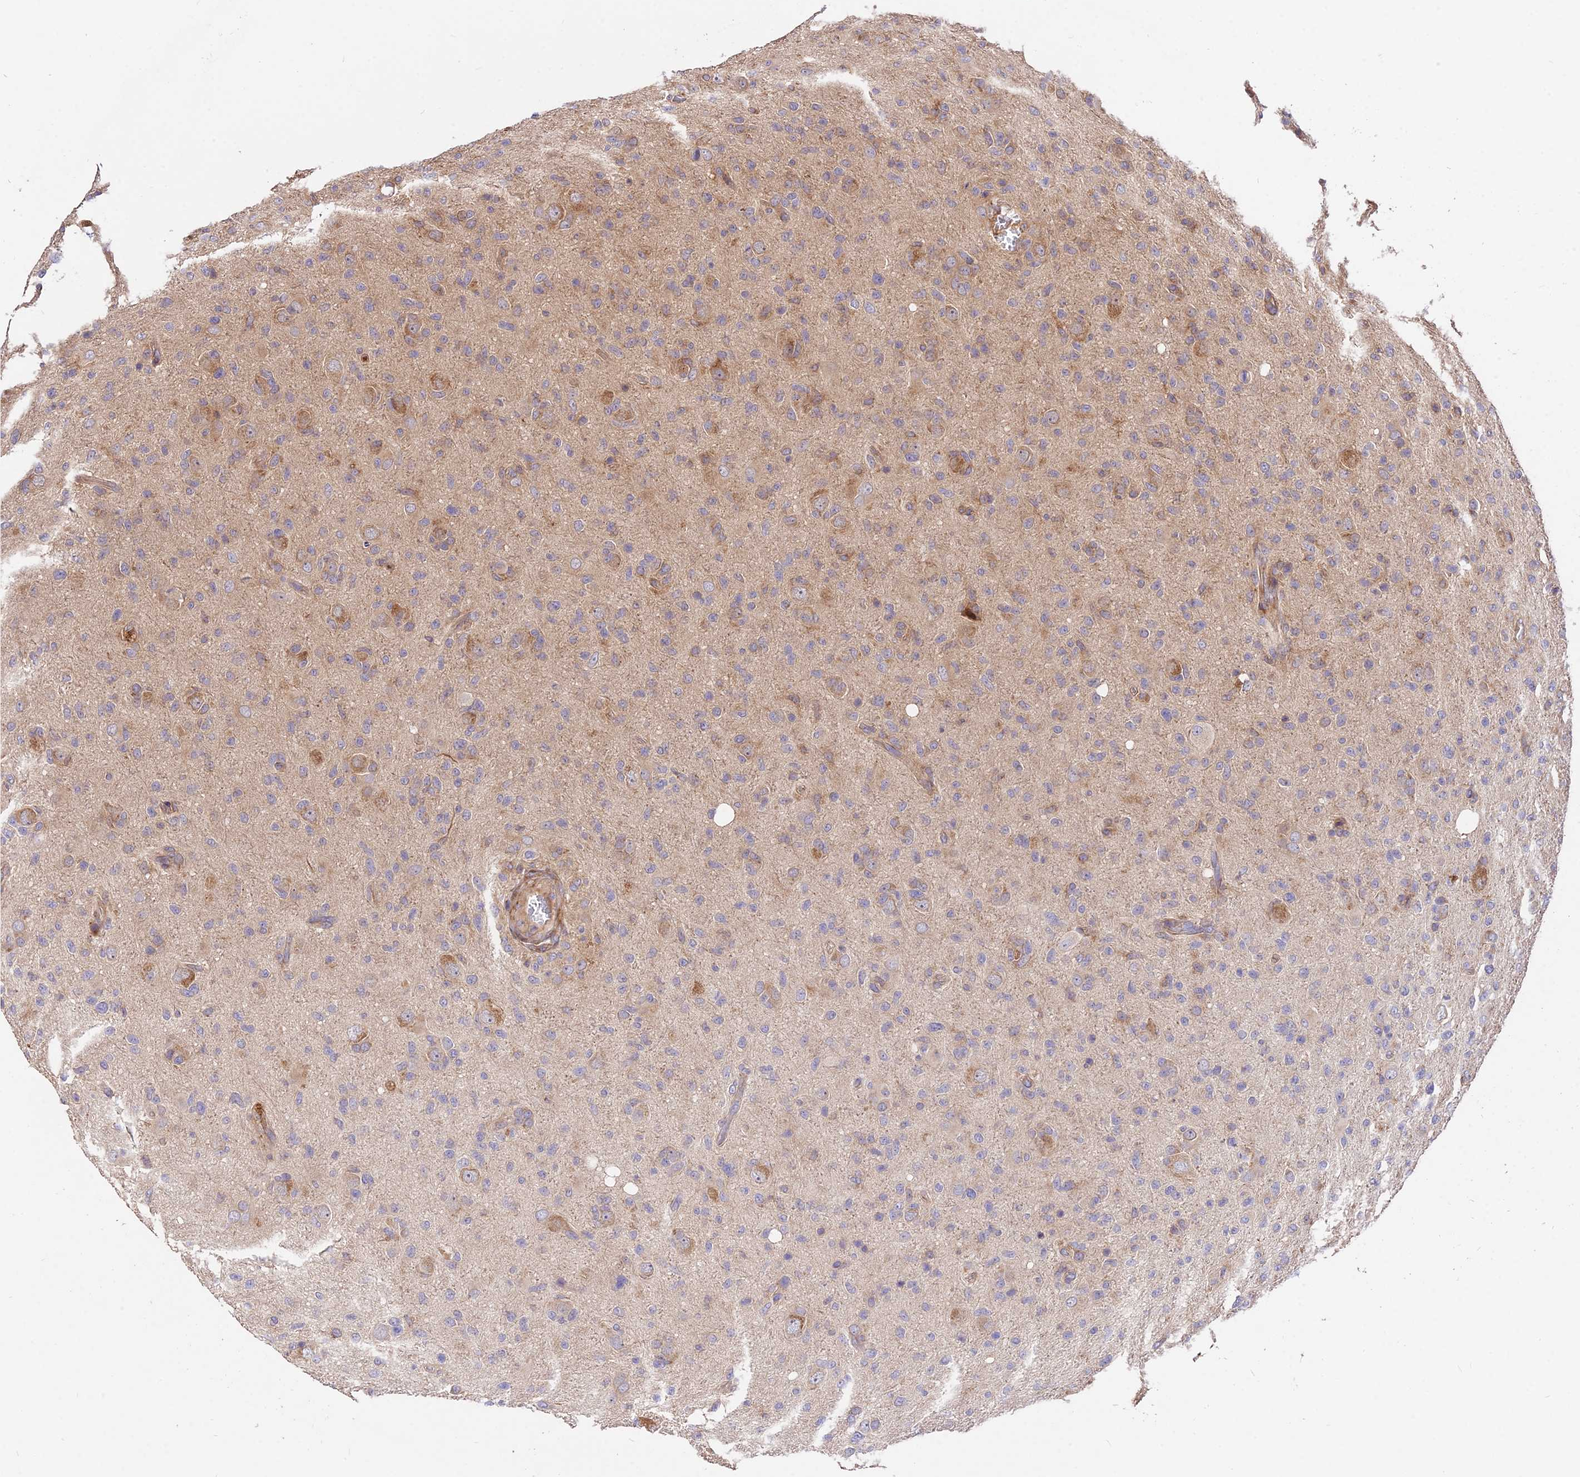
{"staining": {"intensity": "weak", "quantity": "25%-75%", "location": "cytoplasmic/membranous"}, "tissue": "glioma", "cell_type": "Tumor cells", "image_type": "cancer", "snomed": [{"axis": "morphology", "description": "Glioma, malignant, High grade"}, {"axis": "topography", "description": "Brain"}], "caption": "Brown immunohistochemical staining in glioma shows weak cytoplasmic/membranous staining in about 25%-75% of tumor cells. Nuclei are stained in blue.", "gene": "ROCK1", "patient": {"sex": "female", "age": 57}}